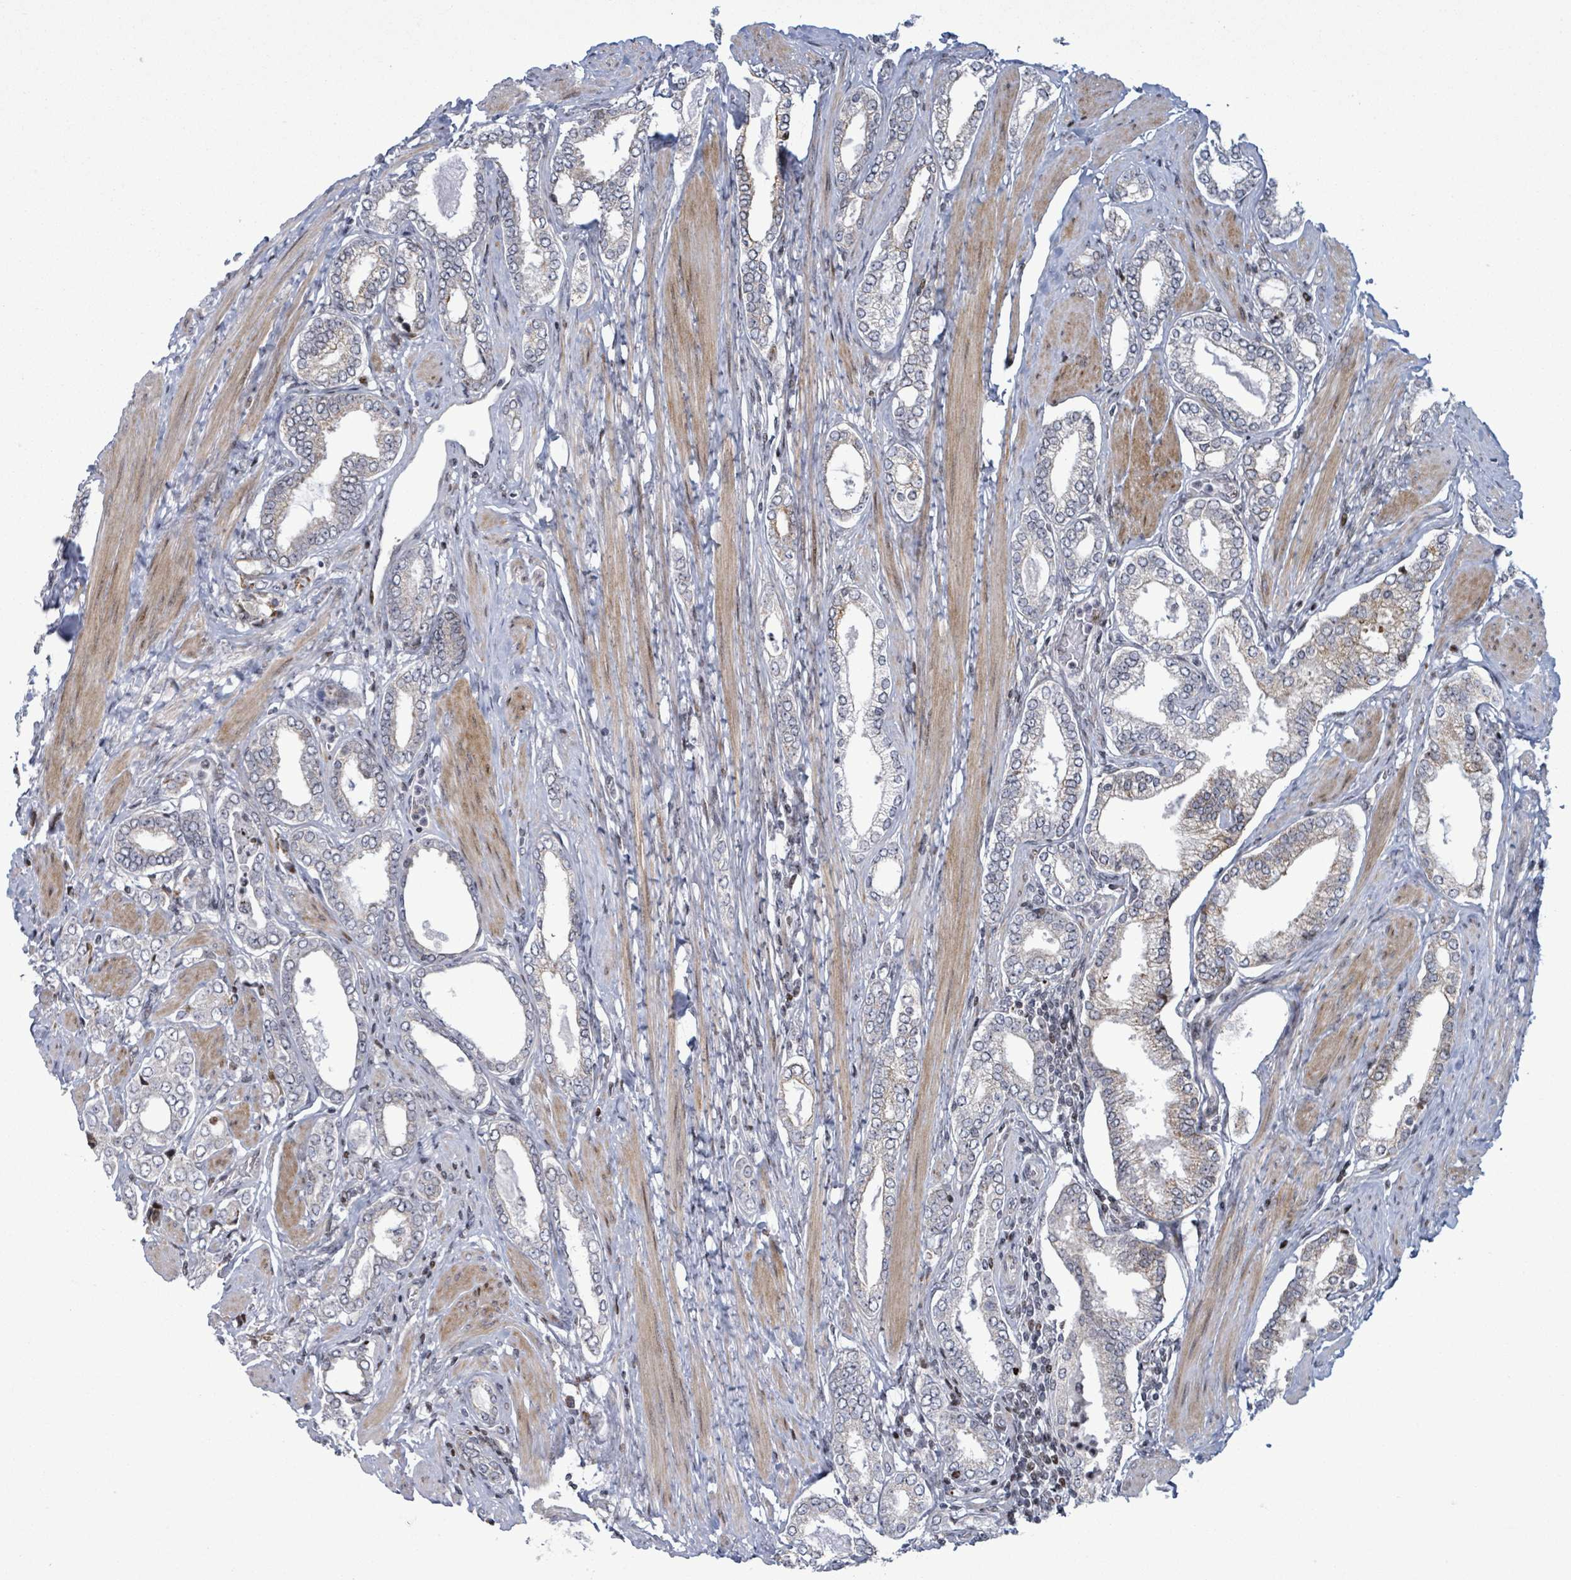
{"staining": {"intensity": "weak", "quantity": "<25%", "location": "cytoplasmic/membranous"}, "tissue": "prostate cancer", "cell_type": "Tumor cells", "image_type": "cancer", "snomed": [{"axis": "morphology", "description": "Adenocarcinoma, High grade"}, {"axis": "topography", "description": "Prostate"}], "caption": "Immunohistochemical staining of human high-grade adenocarcinoma (prostate) demonstrates no significant expression in tumor cells.", "gene": "FNDC4", "patient": {"sex": "male", "age": 71}}